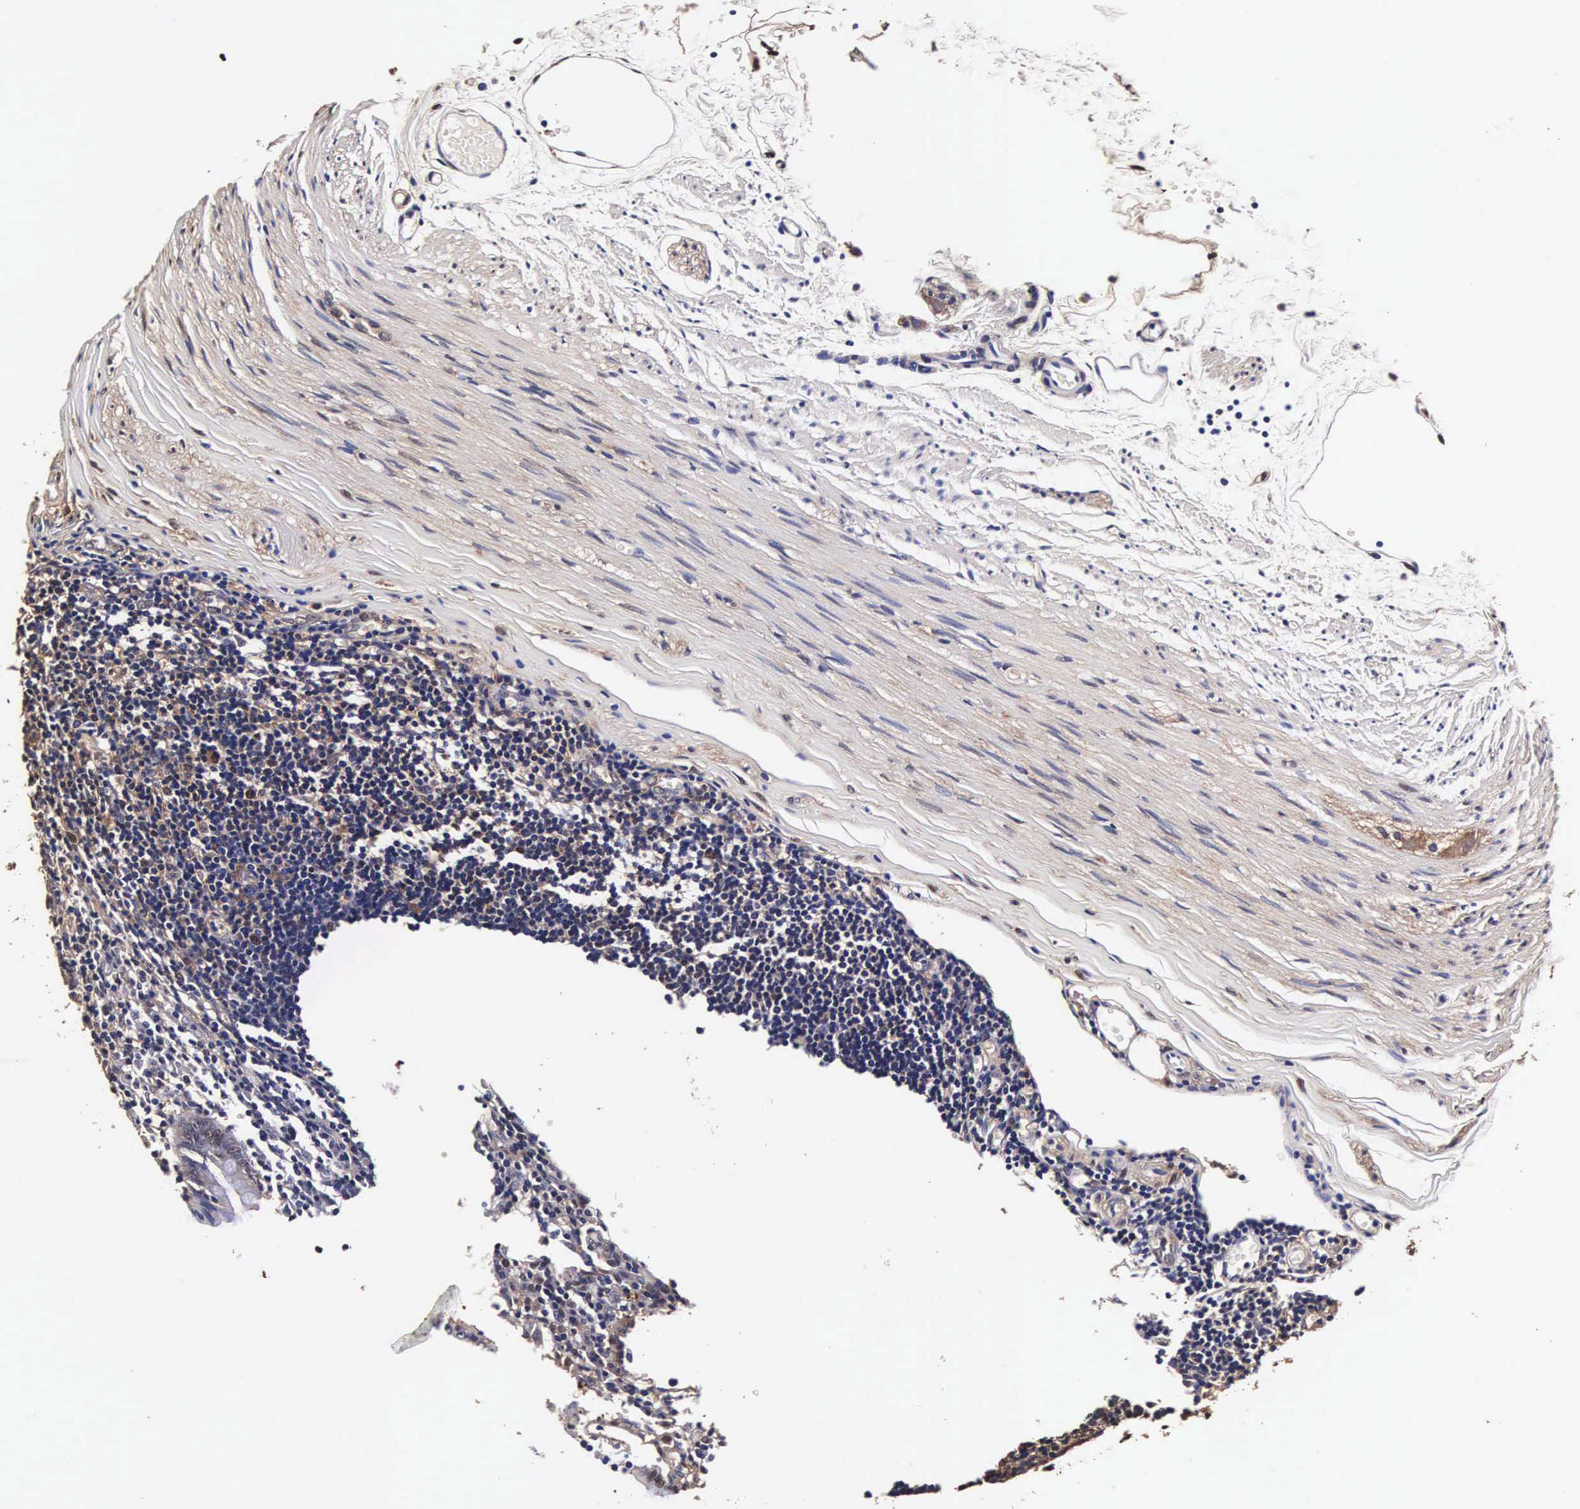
{"staining": {"intensity": "weak", "quantity": "25%-75%", "location": "cytoplasmic/membranous,nuclear"}, "tissue": "appendix", "cell_type": "Glandular cells", "image_type": "normal", "snomed": [{"axis": "morphology", "description": "Normal tissue, NOS"}, {"axis": "topography", "description": "Appendix"}], "caption": "Appendix stained with DAB immunohistochemistry (IHC) displays low levels of weak cytoplasmic/membranous,nuclear positivity in about 25%-75% of glandular cells.", "gene": "TECPR2", "patient": {"sex": "female", "age": 19}}